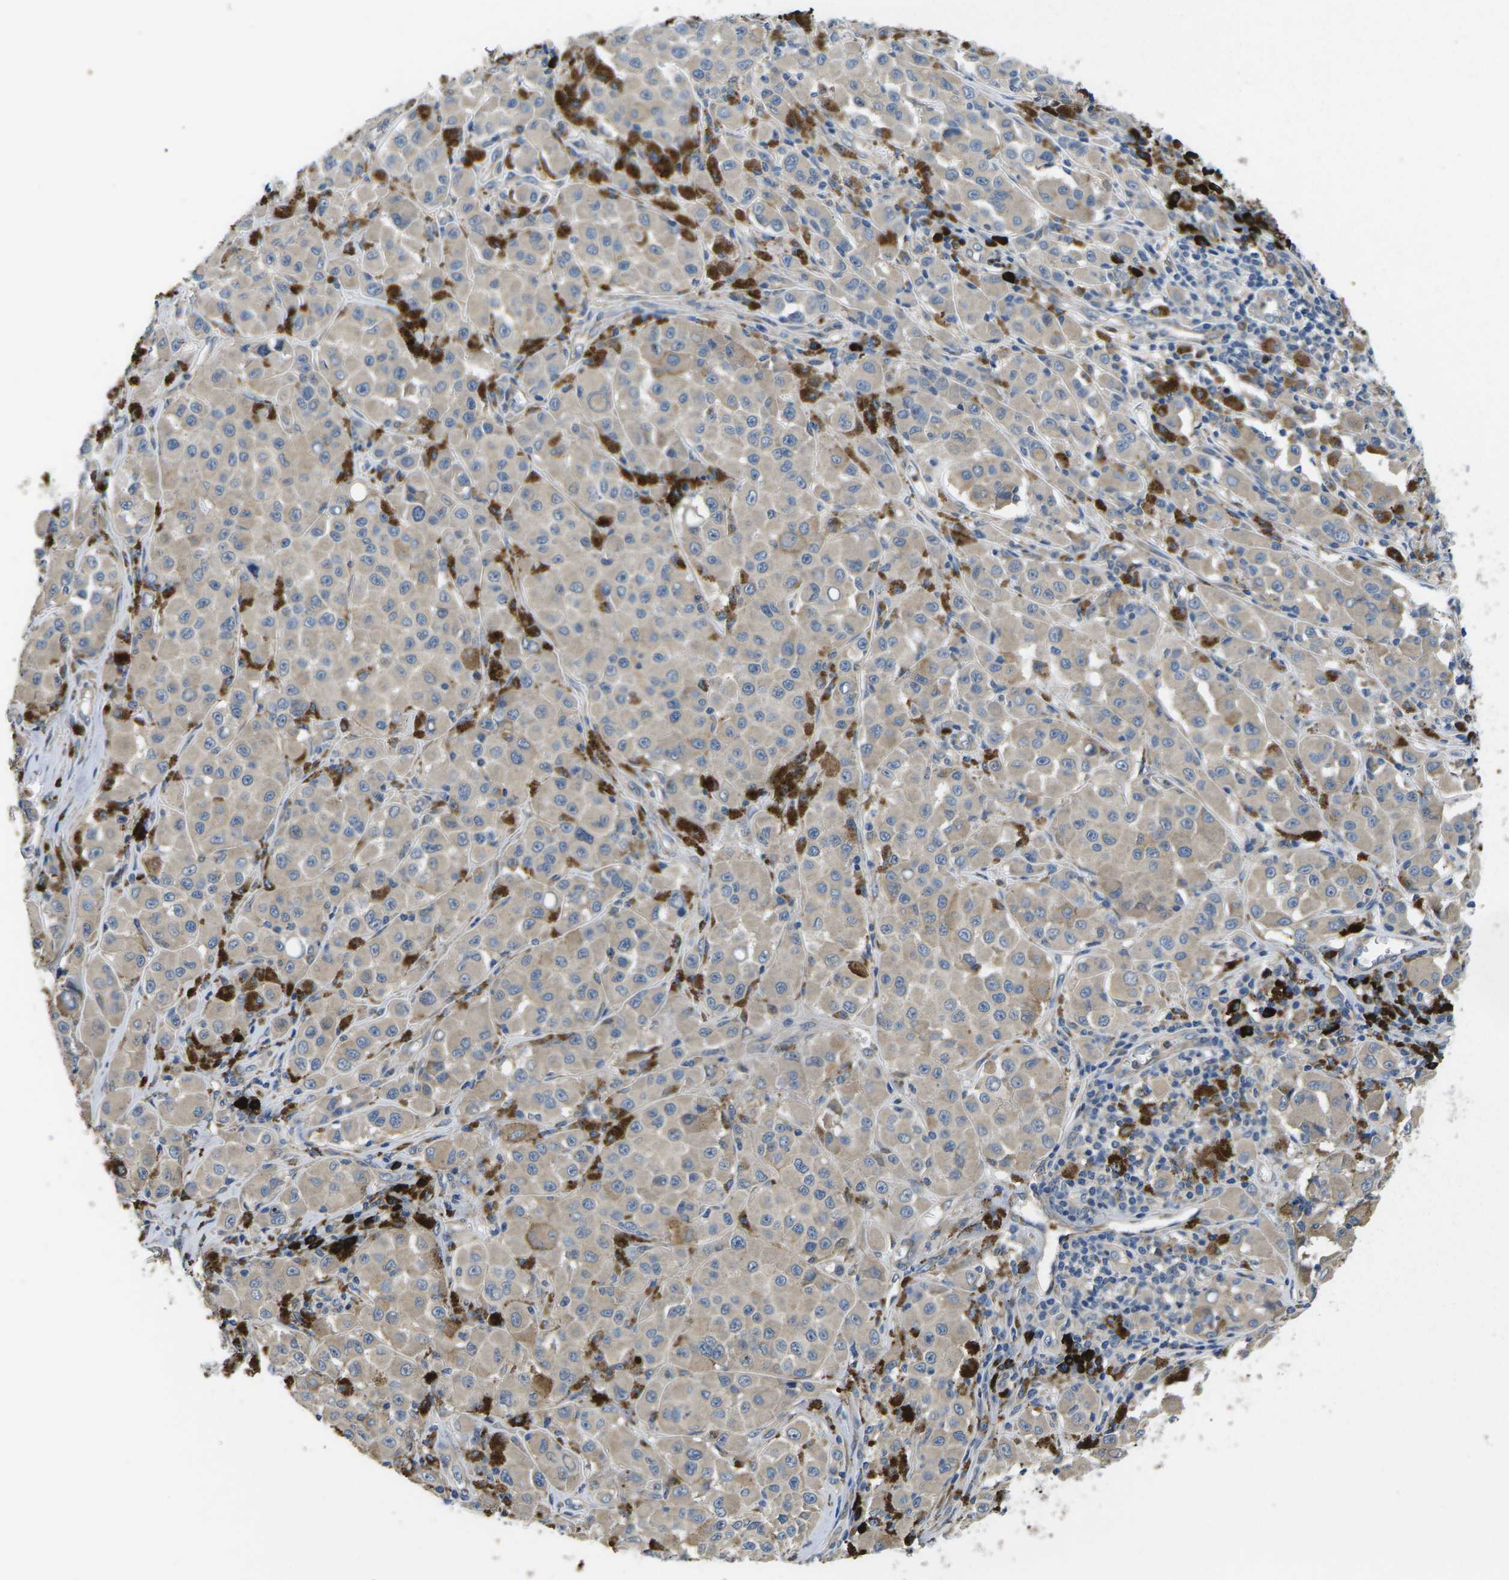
{"staining": {"intensity": "weak", "quantity": "25%-75%", "location": "cytoplasmic/membranous"}, "tissue": "melanoma", "cell_type": "Tumor cells", "image_type": "cancer", "snomed": [{"axis": "morphology", "description": "Malignant melanoma, NOS"}, {"axis": "topography", "description": "Skin"}], "caption": "Immunohistochemistry (IHC) of malignant melanoma reveals low levels of weak cytoplasmic/membranous positivity in approximately 25%-75% of tumor cells.", "gene": "PLCE1", "patient": {"sex": "male", "age": 84}}